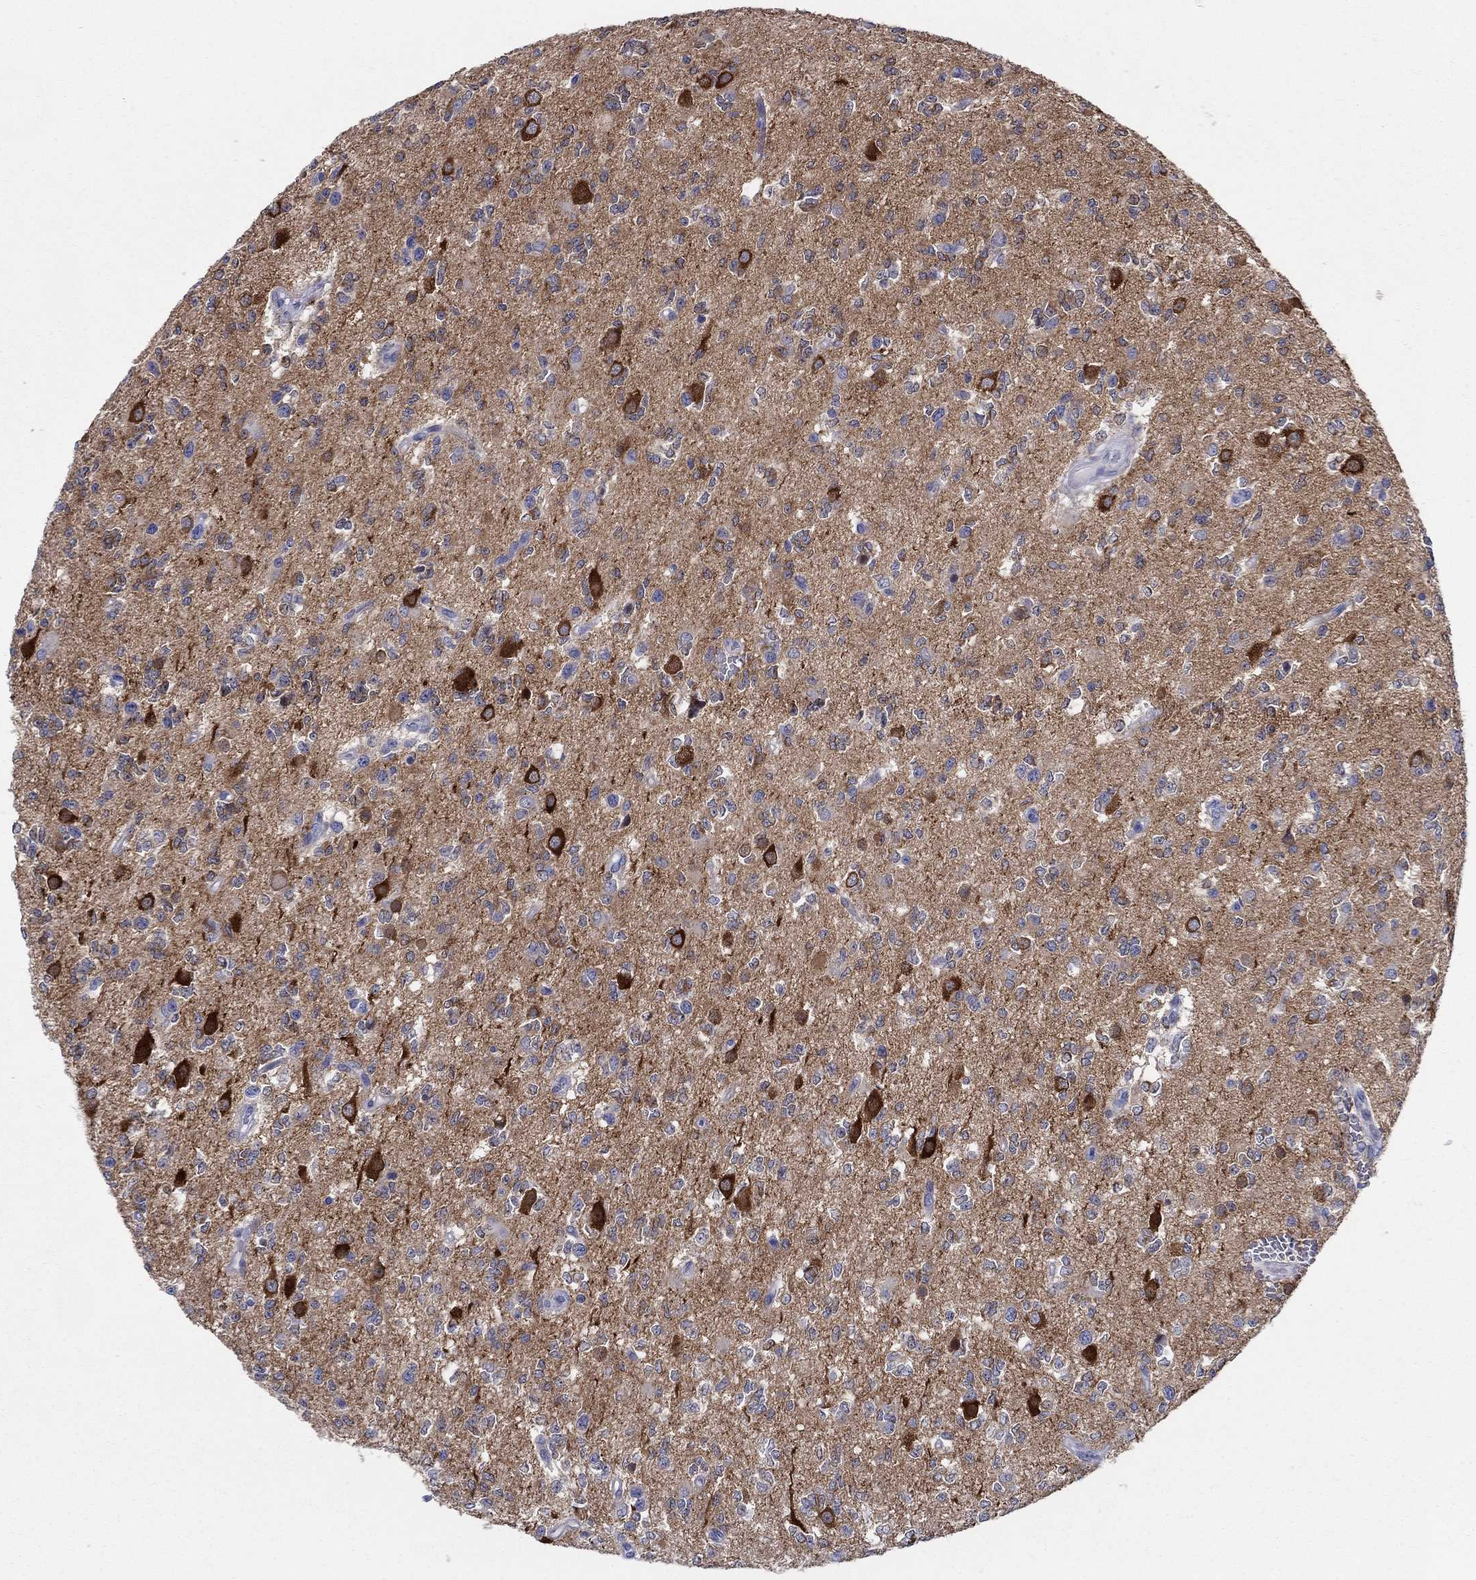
{"staining": {"intensity": "strong", "quantity": "<25%", "location": "cytoplasmic/membranous"}, "tissue": "glioma", "cell_type": "Tumor cells", "image_type": "cancer", "snomed": [{"axis": "morphology", "description": "Glioma, malignant, Low grade"}, {"axis": "topography", "description": "Brain"}], "caption": "Malignant glioma (low-grade) stained with IHC exhibits strong cytoplasmic/membranous positivity in about <25% of tumor cells. The staining is performed using DAB (3,3'-diaminobenzidine) brown chromogen to label protein expression. The nuclei are counter-stained blue using hematoxylin.", "gene": "RAP1GAP", "patient": {"sex": "female", "age": 45}}